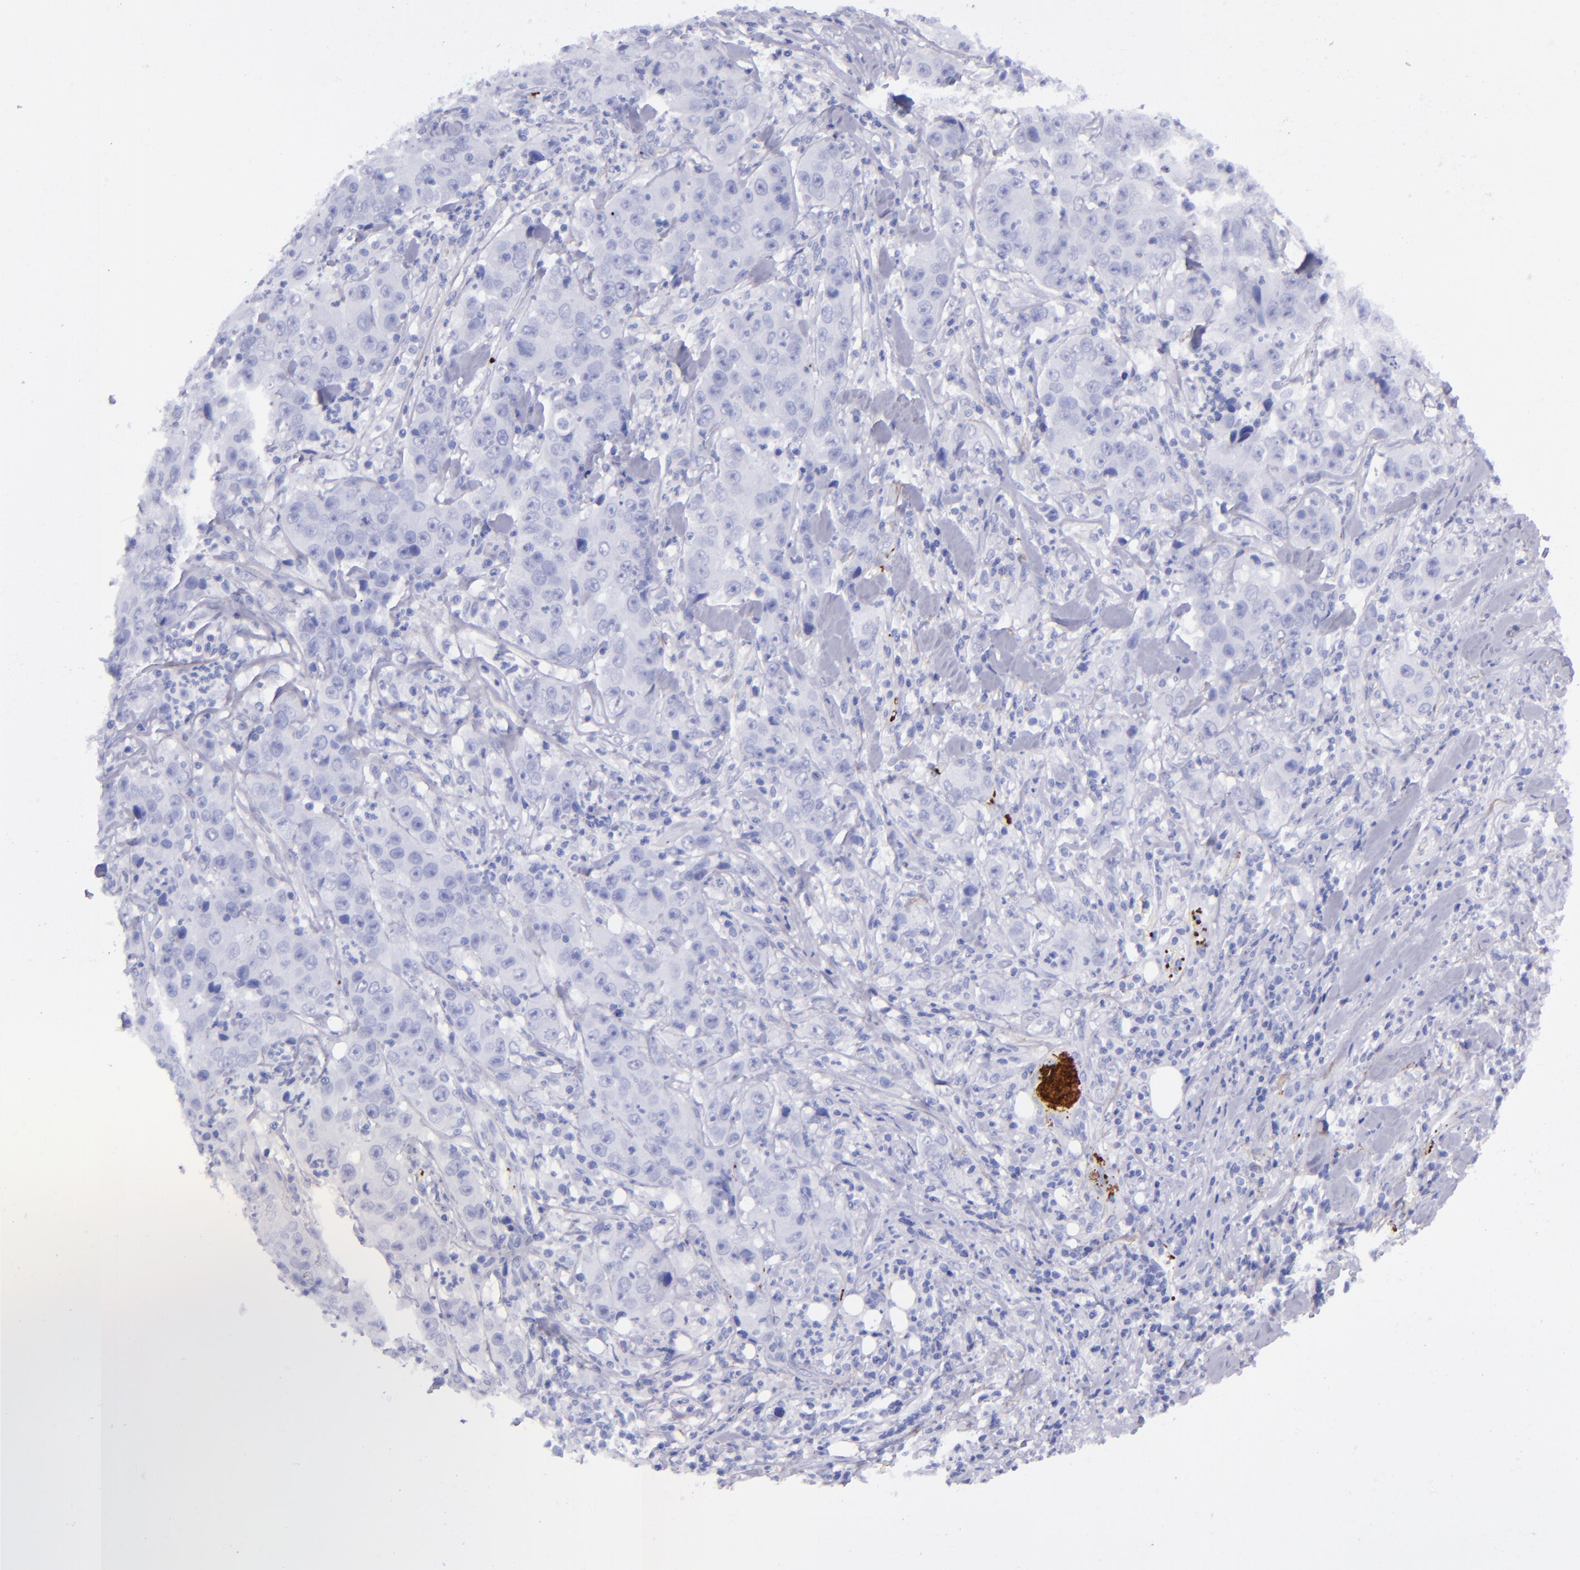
{"staining": {"intensity": "negative", "quantity": "none", "location": "none"}, "tissue": "lung cancer", "cell_type": "Tumor cells", "image_type": "cancer", "snomed": [{"axis": "morphology", "description": "Squamous cell carcinoma, NOS"}, {"axis": "topography", "description": "Lung"}], "caption": "Immunohistochemical staining of lung cancer displays no significant staining in tumor cells.", "gene": "EFCAB13", "patient": {"sex": "male", "age": 64}}